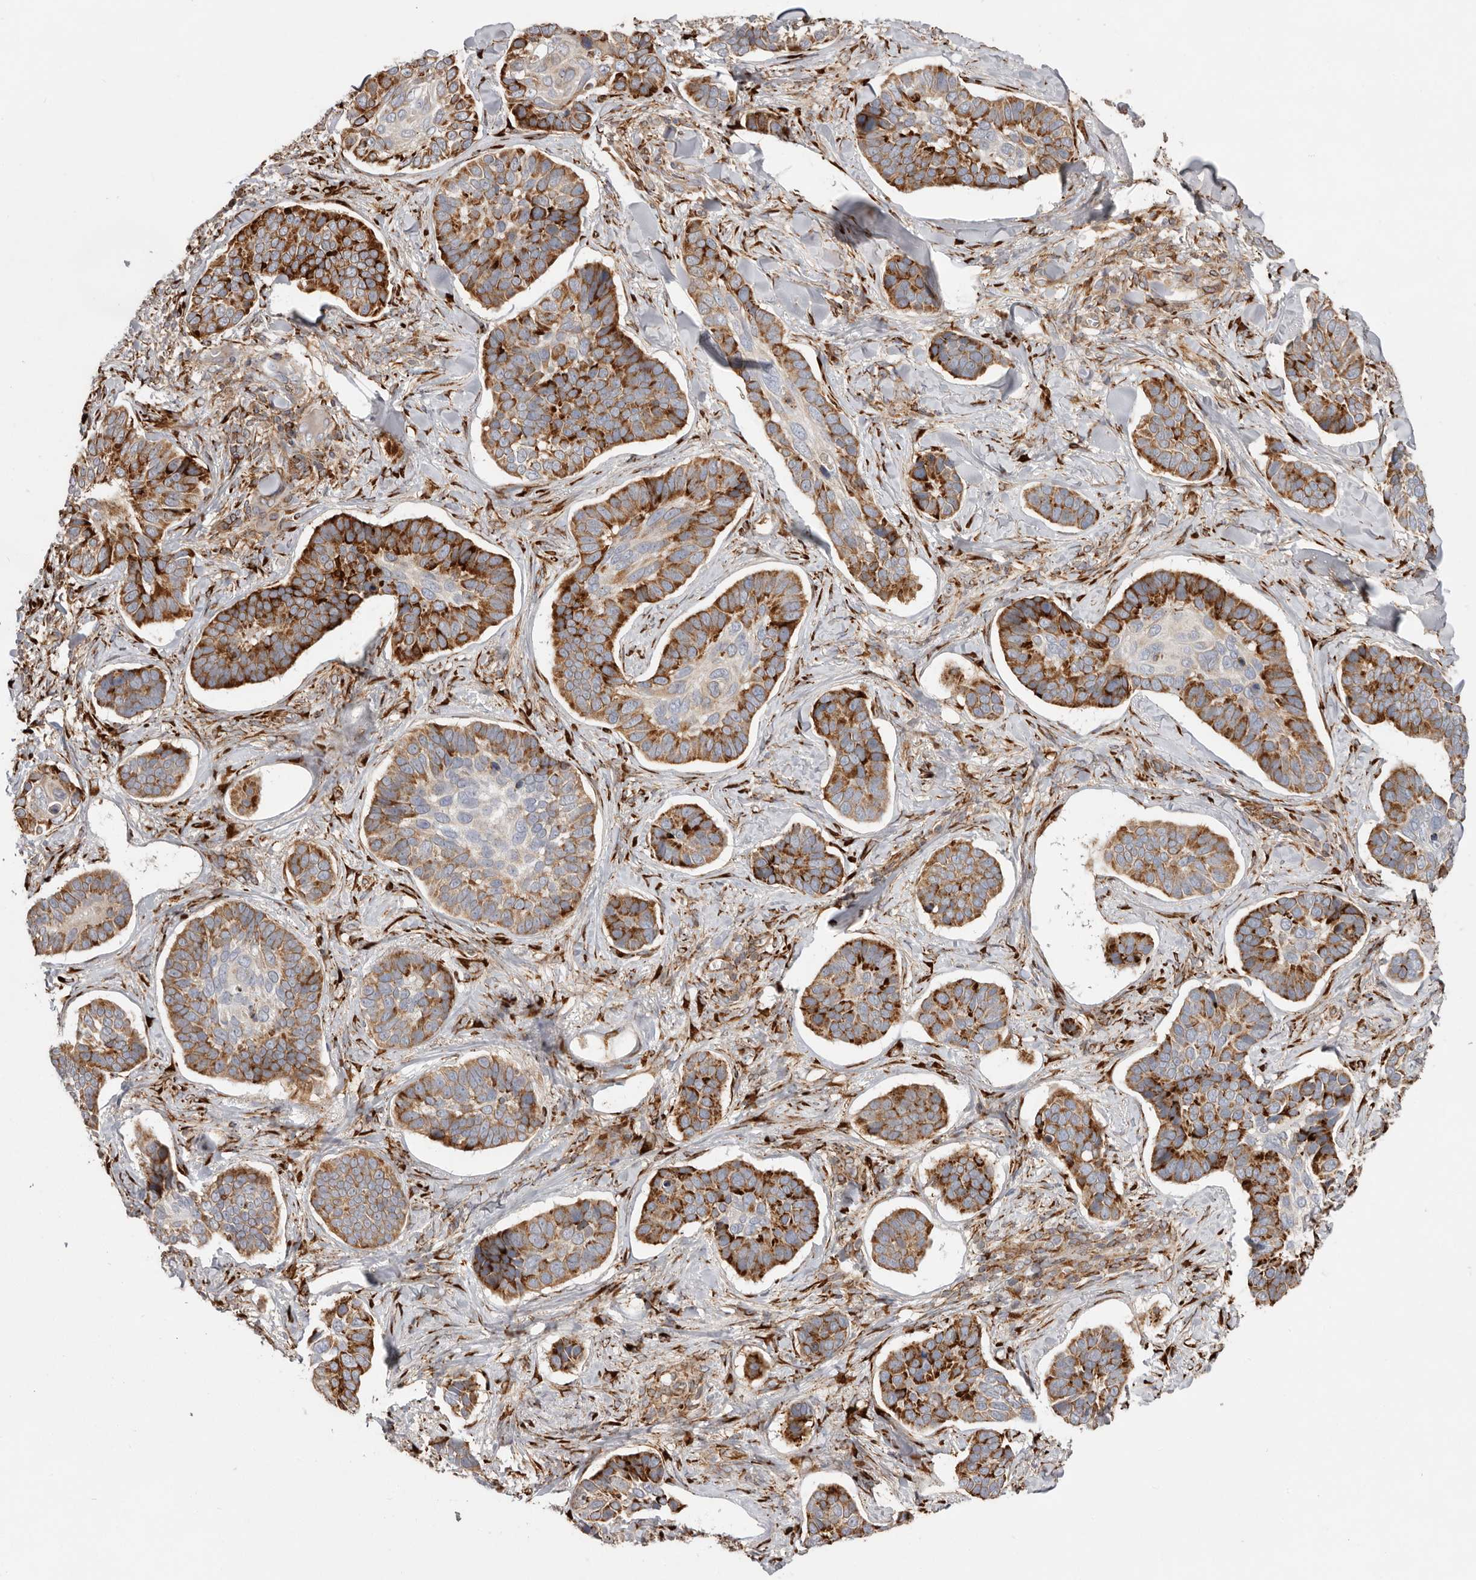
{"staining": {"intensity": "strong", "quantity": "25%-75%", "location": "cytoplasmic/membranous"}, "tissue": "skin cancer", "cell_type": "Tumor cells", "image_type": "cancer", "snomed": [{"axis": "morphology", "description": "Basal cell carcinoma"}, {"axis": "topography", "description": "Skin"}], "caption": "Skin cancer stained with a brown dye demonstrates strong cytoplasmic/membranous positive positivity in about 25%-75% of tumor cells.", "gene": "WDTC1", "patient": {"sex": "male", "age": 62}}